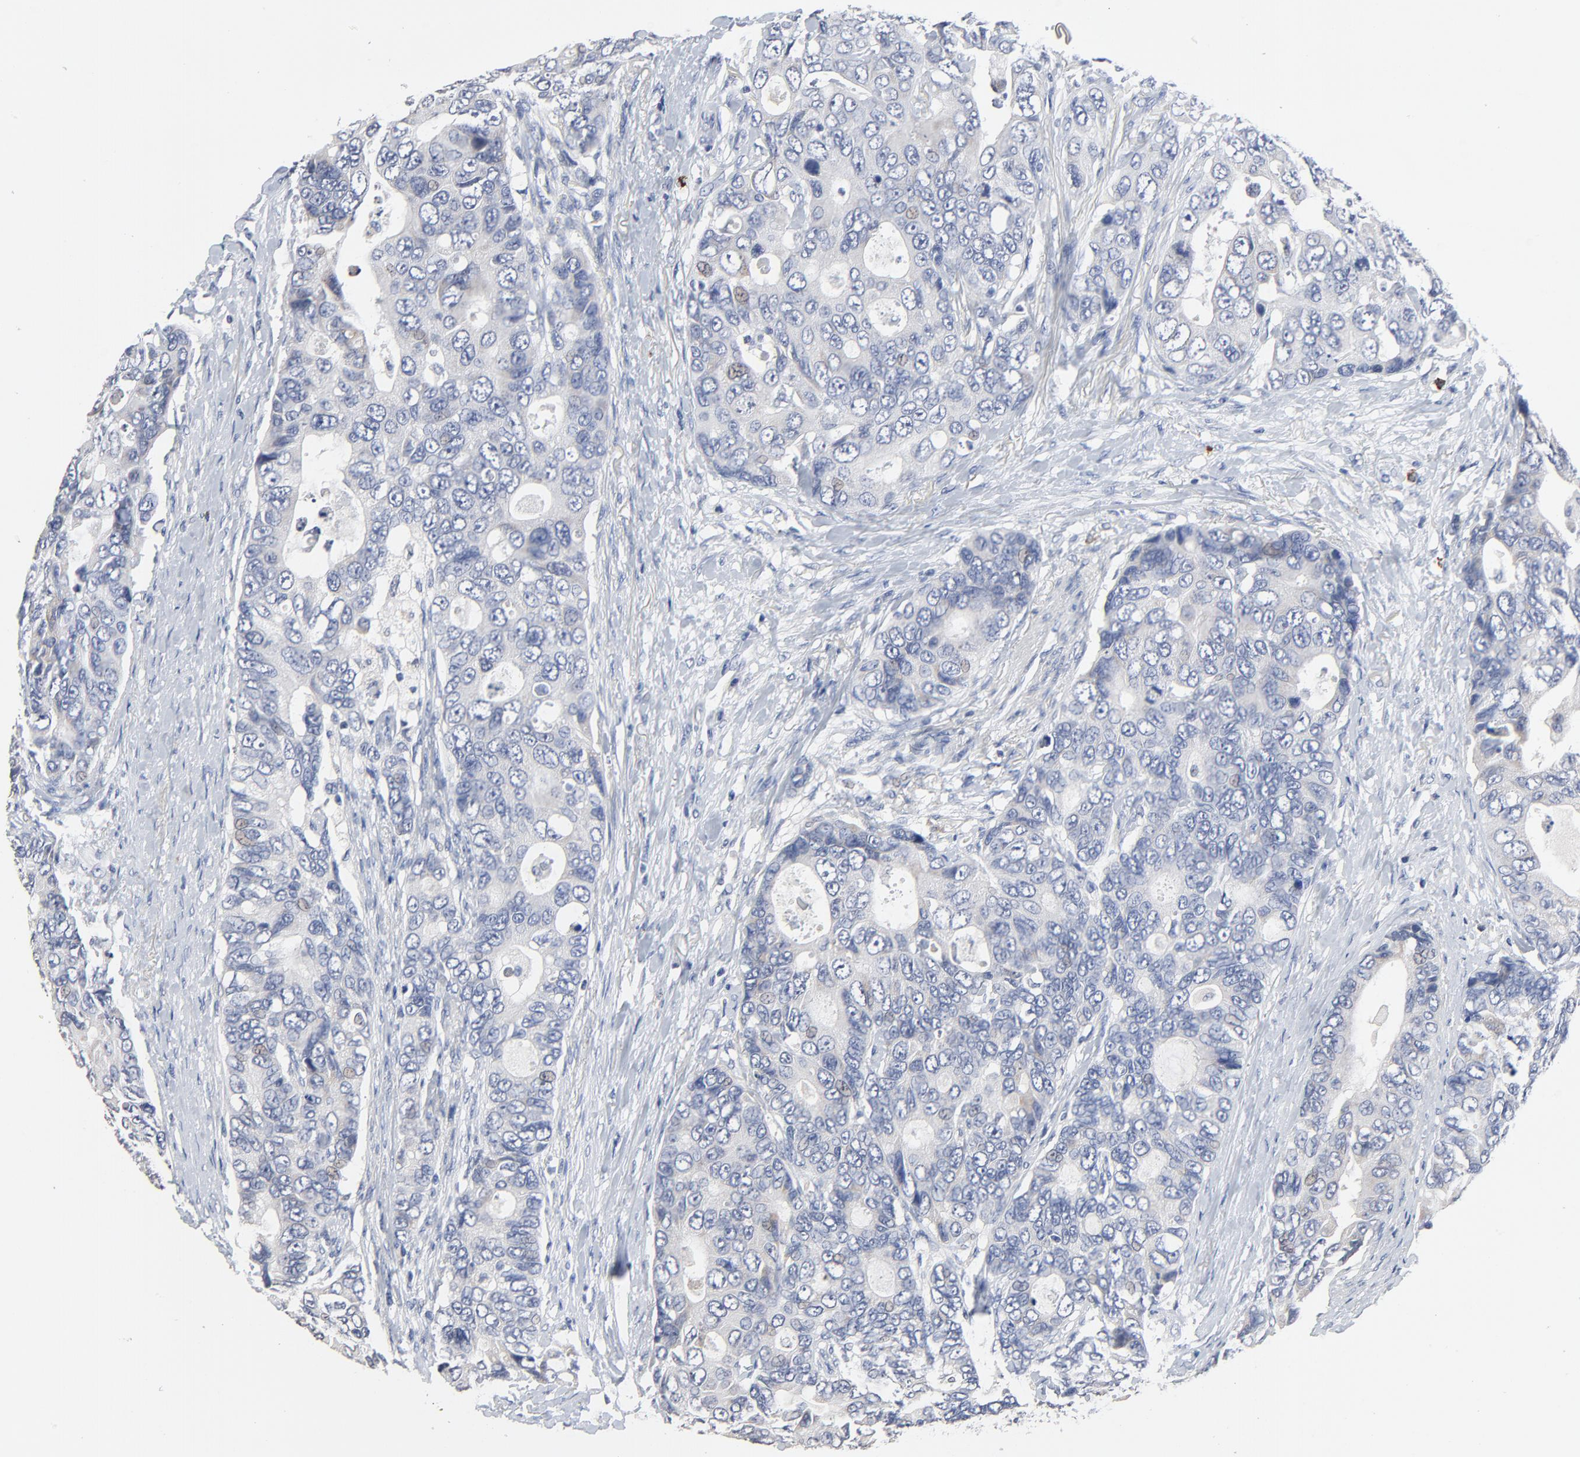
{"staining": {"intensity": "negative", "quantity": "none", "location": "none"}, "tissue": "colorectal cancer", "cell_type": "Tumor cells", "image_type": "cancer", "snomed": [{"axis": "morphology", "description": "Adenocarcinoma, NOS"}, {"axis": "topography", "description": "Rectum"}], "caption": "Colorectal adenocarcinoma was stained to show a protein in brown. There is no significant expression in tumor cells.", "gene": "FBXL5", "patient": {"sex": "female", "age": 67}}